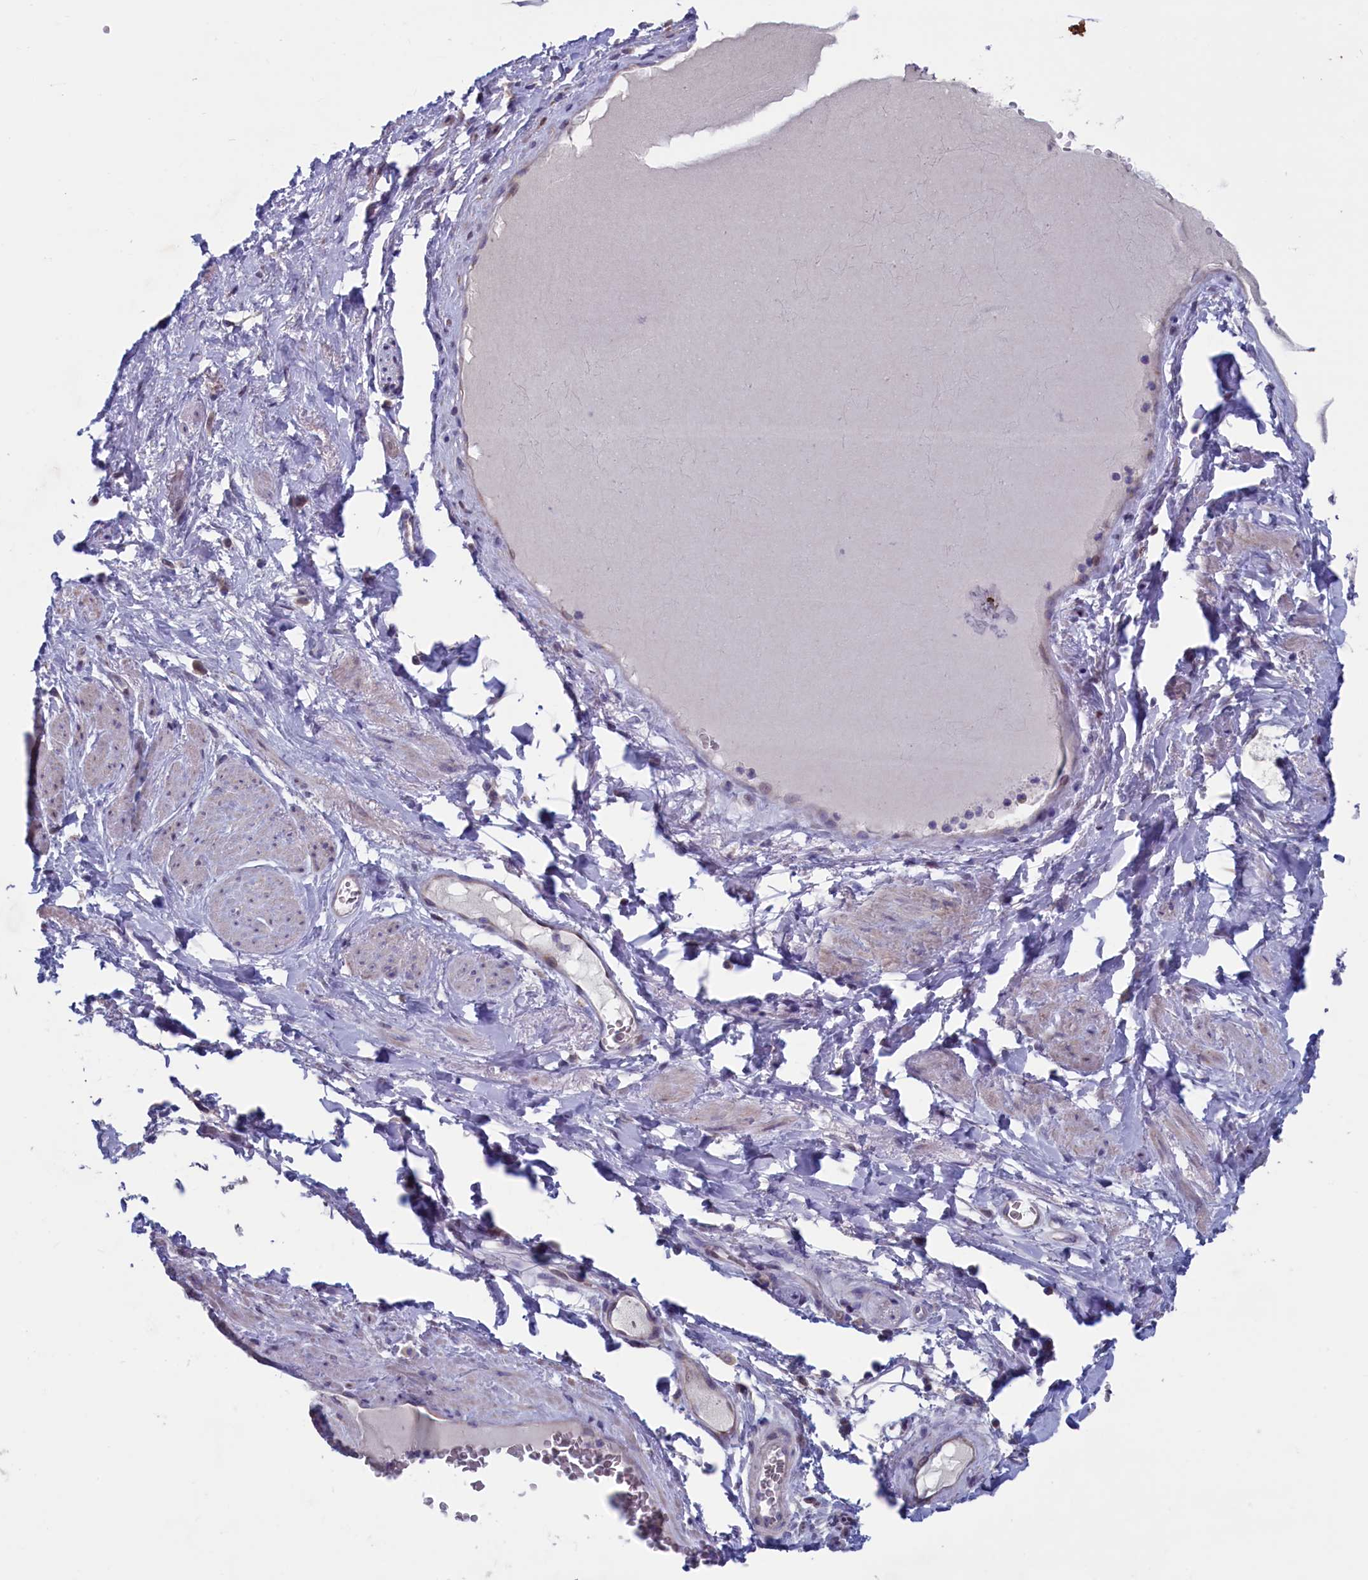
{"staining": {"intensity": "negative", "quantity": "none", "location": "none"}, "tissue": "adipose tissue", "cell_type": "Adipocytes", "image_type": "normal", "snomed": [{"axis": "morphology", "description": "Normal tissue, NOS"}, {"axis": "morphology", "description": "Adenocarcinoma, NOS"}, {"axis": "topography", "description": "Rectum"}, {"axis": "topography", "description": "Vagina"}, {"axis": "topography", "description": "Peripheral nerve tissue"}], "caption": "Human adipose tissue stained for a protein using IHC shows no positivity in adipocytes.", "gene": "NIBAN3", "patient": {"sex": "female", "age": 71}}